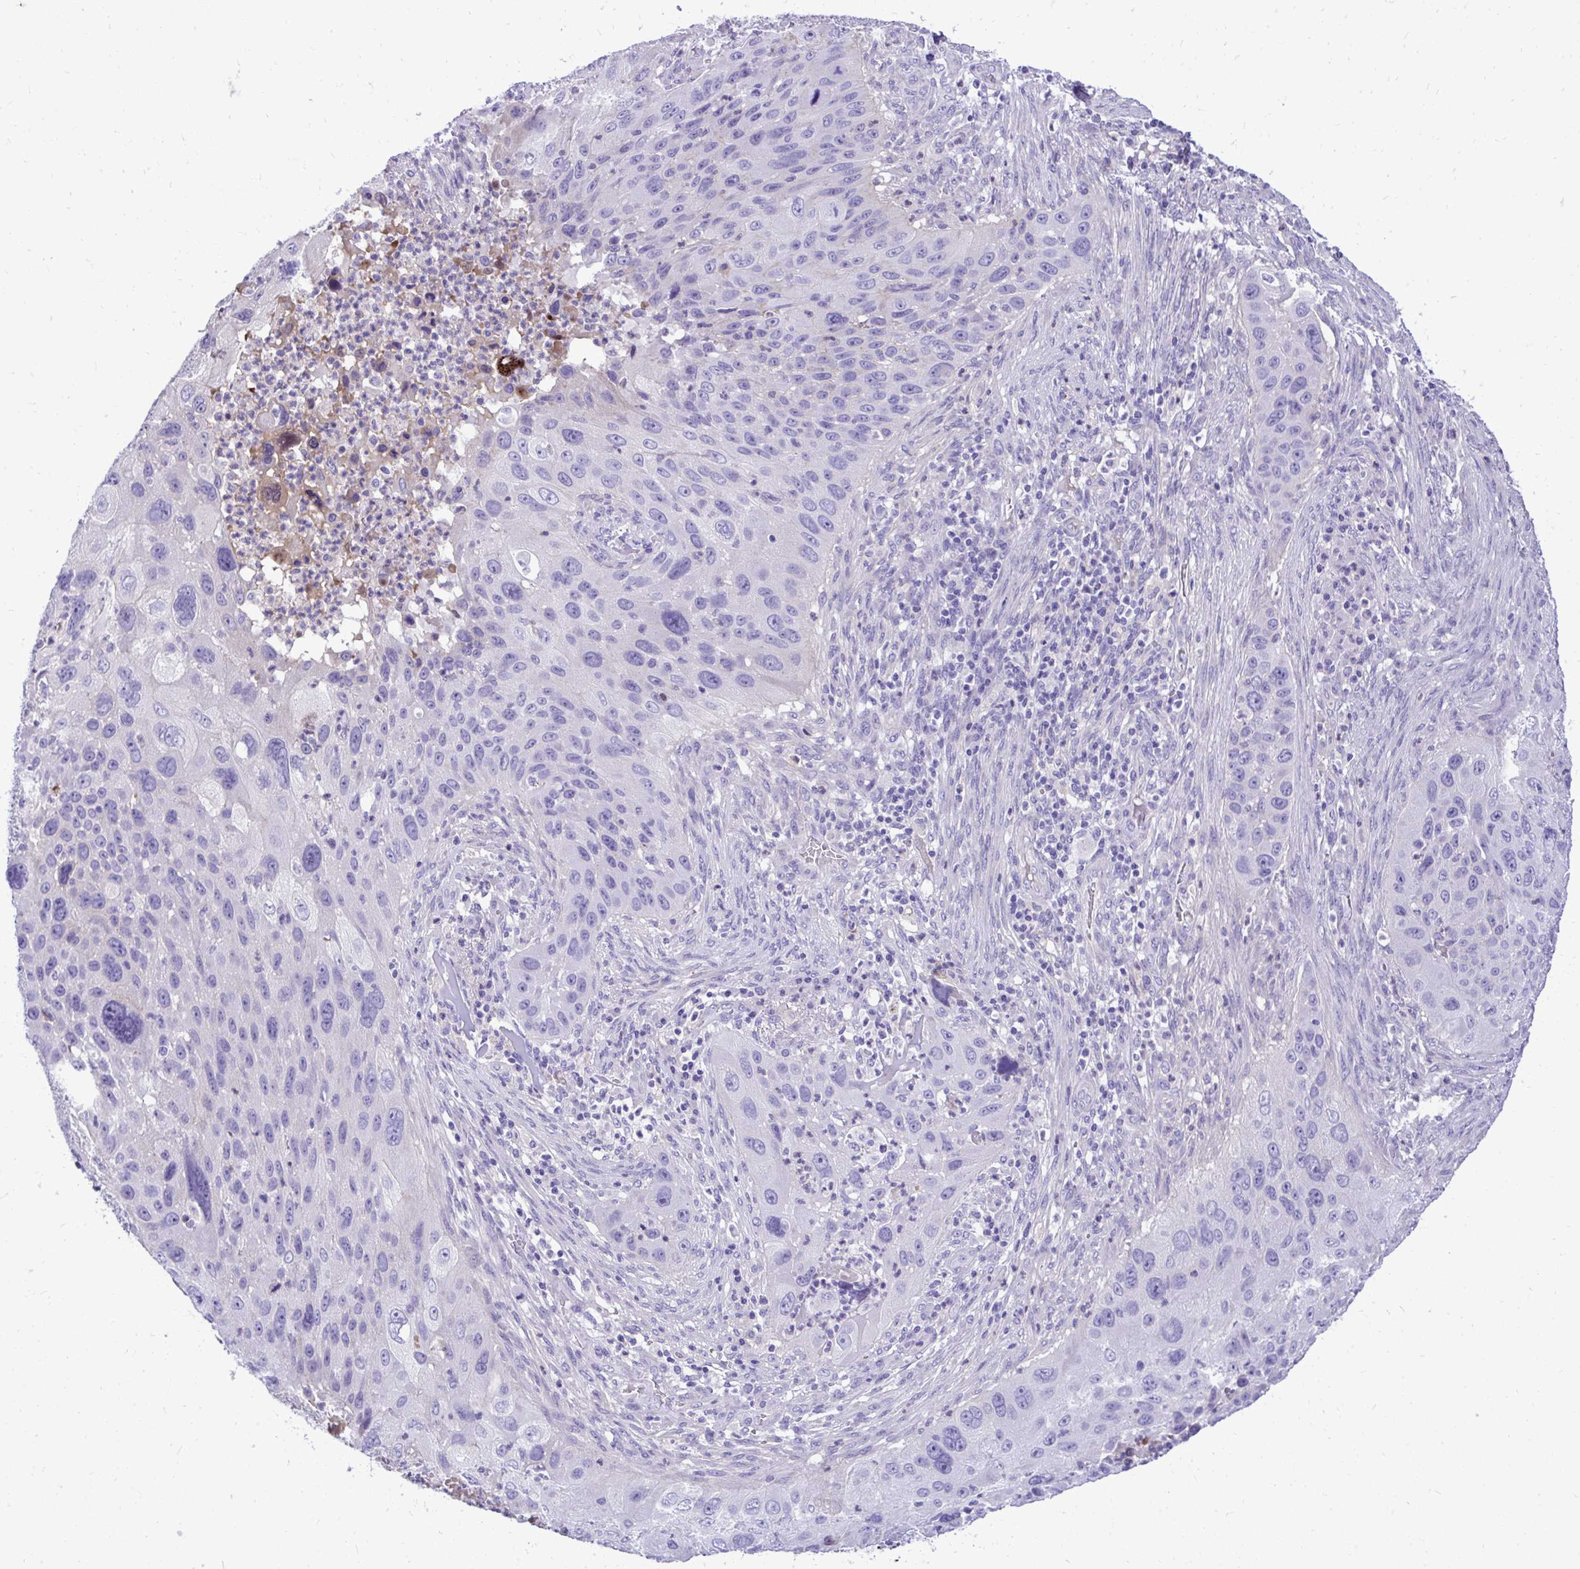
{"staining": {"intensity": "negative", "quantity": "none", "location": "none"}, "tissue": "lung cancer", "cell_type": "Tumor cells", "image_type": "cancer", "snomed": [{"axis": "morphology", "description": "Squamous cell carcinoma, NOS"}, {"axis": "topography", "description": "Lung"}], "caption": "Immunohistochemical staining of lung cancer reveals no significant expression in tumor cells. (Stains: DAB (3,3'-diaminobenzidine) IHC with hematoxylin counter stain, Microscopy: brightfield microscopy at high magnification).", "gene": "HRG", "patient": {"sex": "male", "age": 63}}